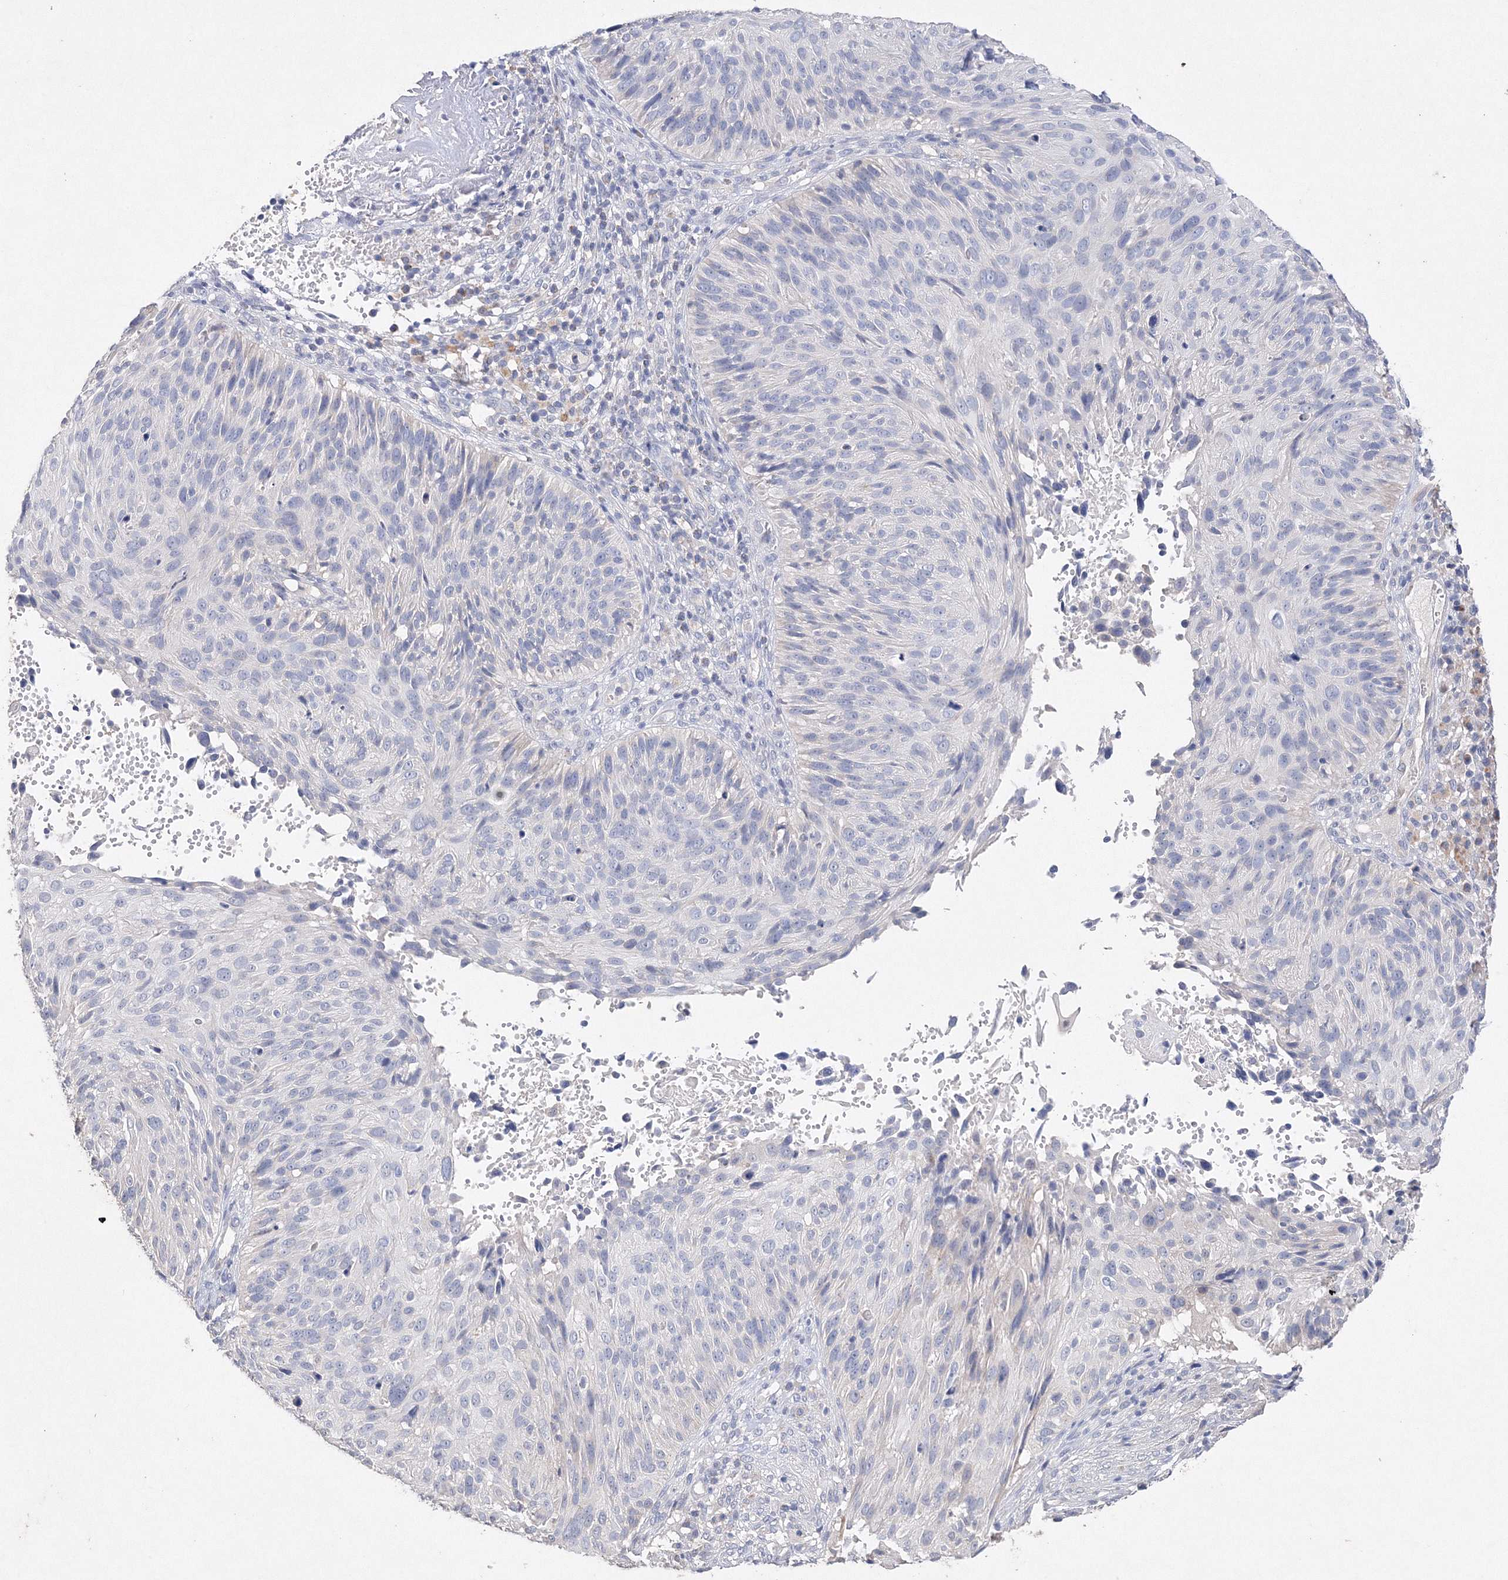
{"staining": {"intensity": "negative", "quantity": "none", "location": "none"}, "tissue": "cervical cancer", "cell_type": "Tumor cells", "image_type": "cancer", "snomed": [{"axis": "morphology", "description": "Squamous cell carcinoma, NOS"}, {"axis": "topography", "description": "Cervix"}], "caption": "IHC of human cervical cancer exhibits no expression in tumor cells. The staining was performed using DAB to visualize the protein expression in brown, while the nuclei were stained in blue with hematoxylin (Magnification: 20x).", "gene": "GLS", "patient": {"sex": "female", "age": 74}}